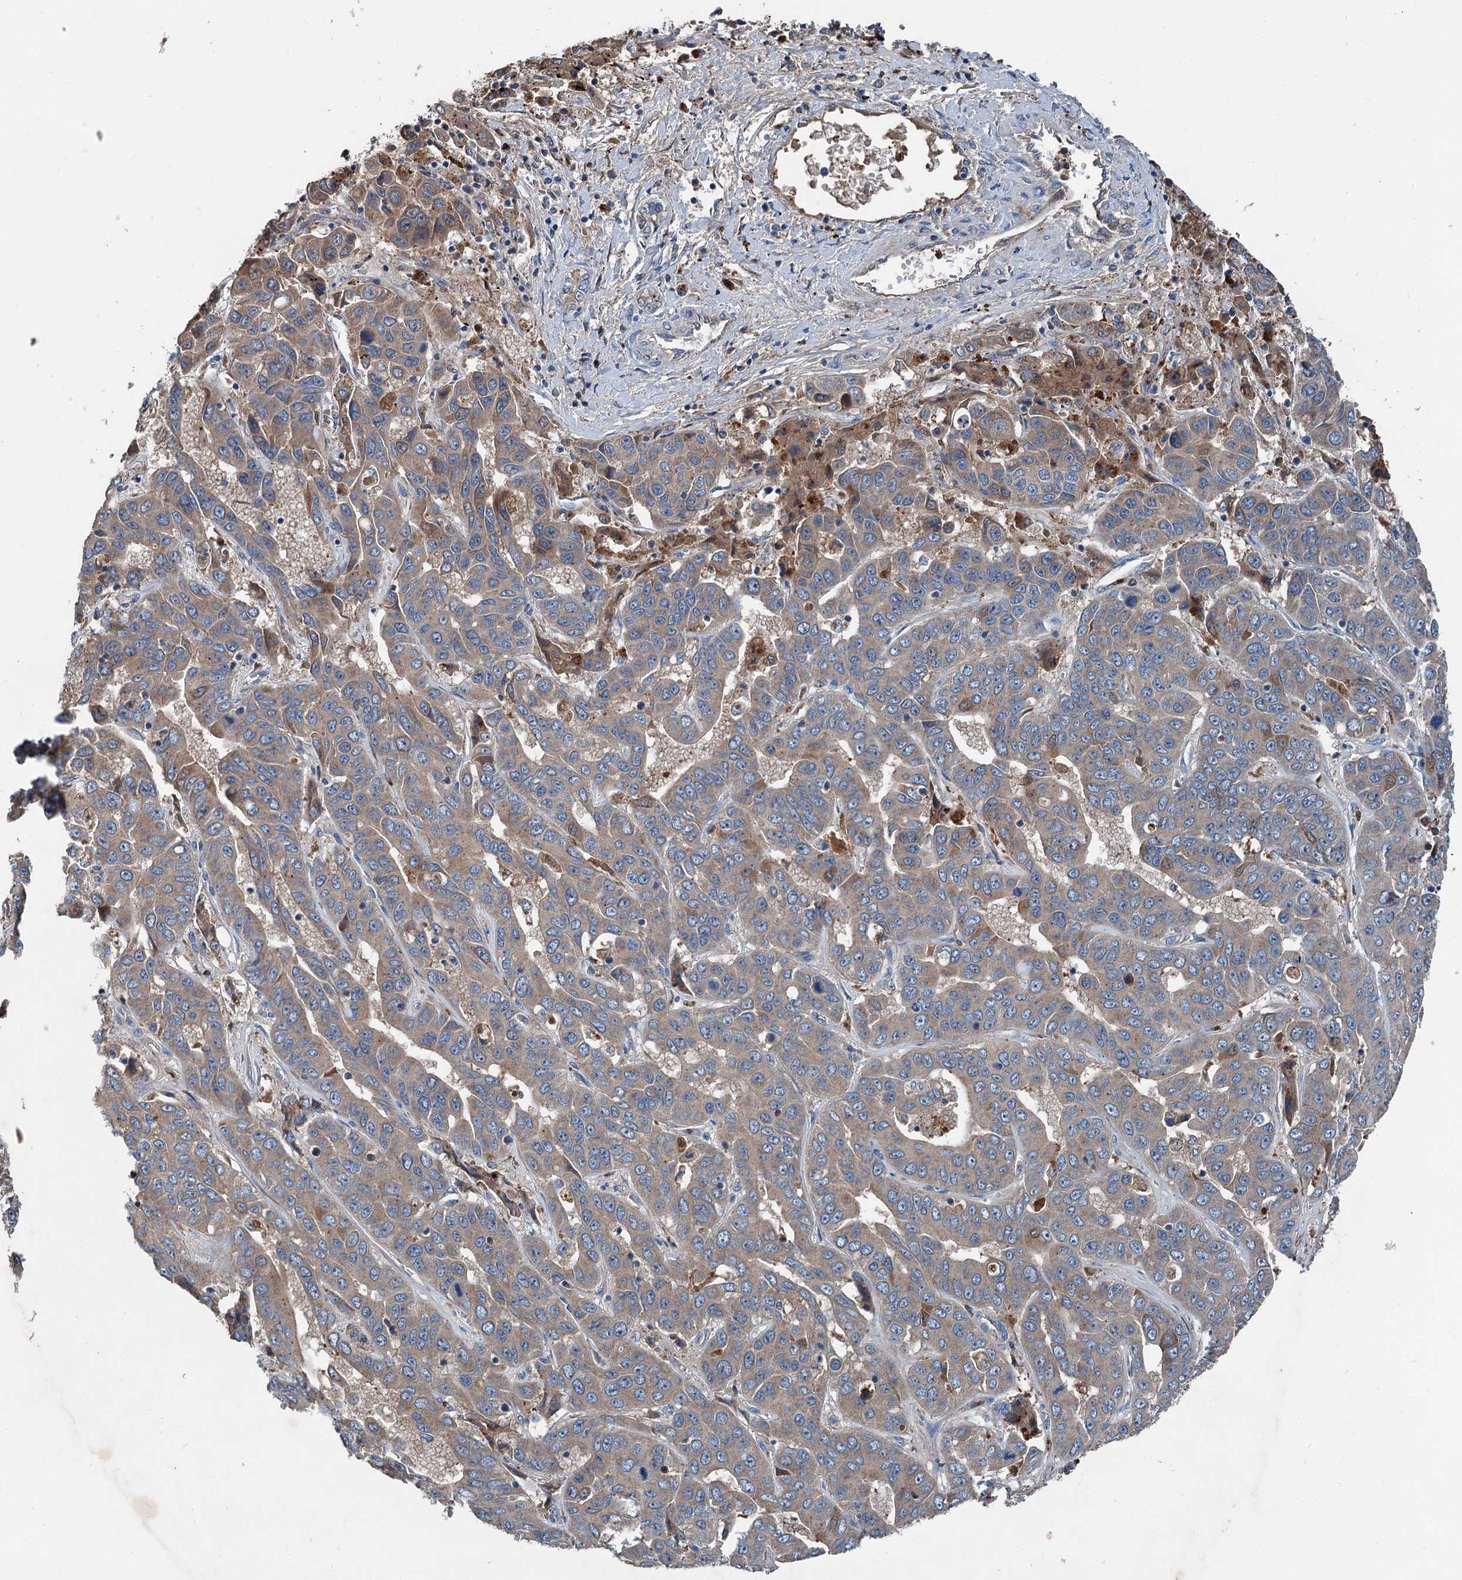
{"staining": {"intensity": "weak", "quantity": ">75%", "location": "cytoplasmic/membranous"}, "tissue": "liver cancer", "cell_type": "Tumor cells", "image_type": "cancer", "snomed": [{"axis": "morphology", "description": "Cholangiocarcinoma"}, {"axis": "topography", "description": "Liver"}], "caption": "Weak cytoplasmic/membranous expression for a protein is appreciated in about >75% of tumor cells of liver cancer using immunohistochemistry (IHC).", "gene": "PDSS1", "patient": {"sex": "female", "age": 52}}